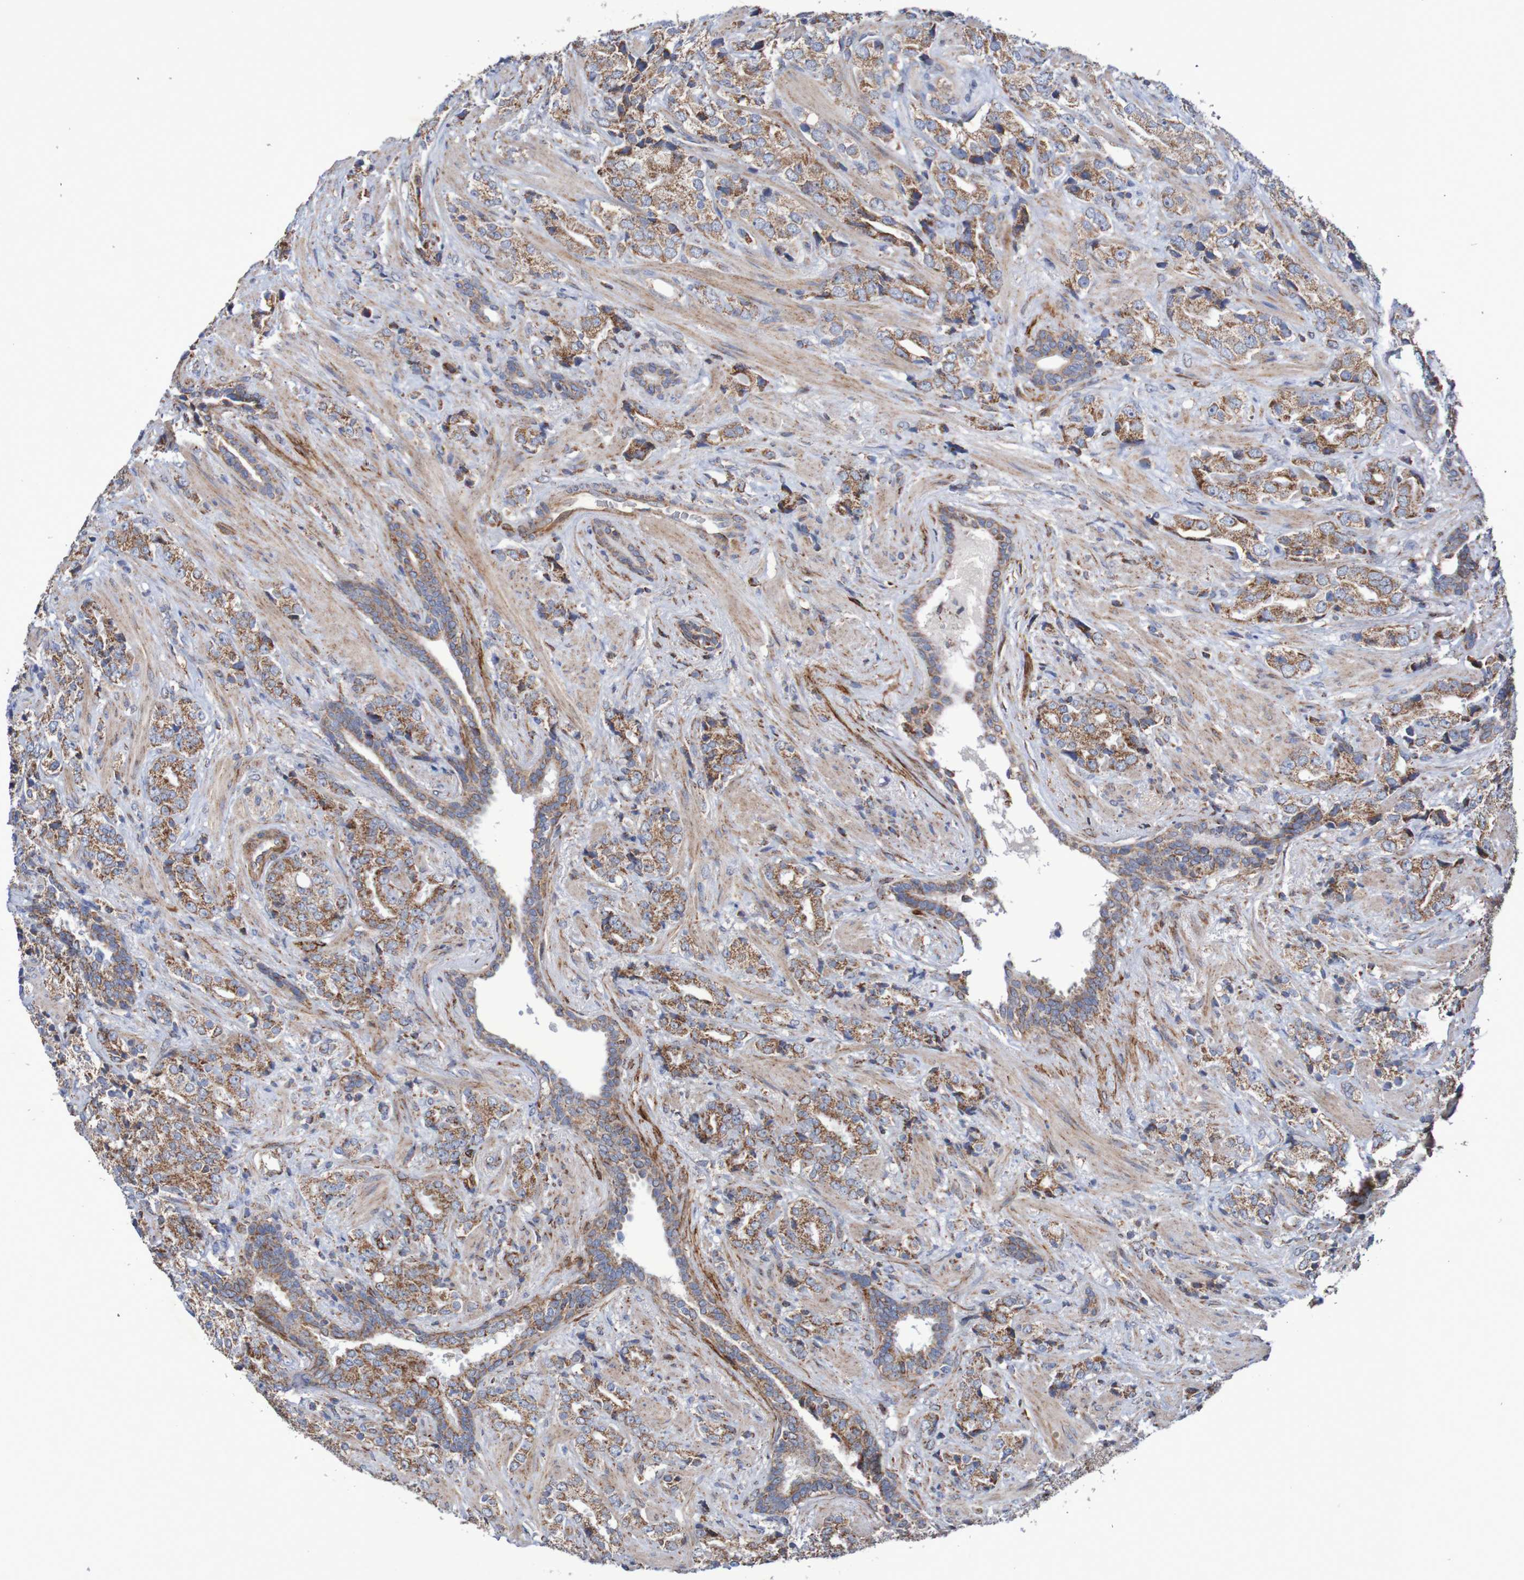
{"staining": {"intensity": "moderate", "quantity": ">75%", "location": "cytoplasmic/membranous"}, "tissue": "prostate cancer", "cell_type": "Tumor cells", "image_type": "cancer", "snomed": [{"axis": "morphology", "description": "Adenocarcinoma, High grade"}, {"axis": "topography", "description": "Prostate"}], "caption": "Human prostate cancer stained with a protein marker displays moderate staining in tumor cells.", "gene": "MMEL1", "patient": {"sex": "male", "age": 71}}